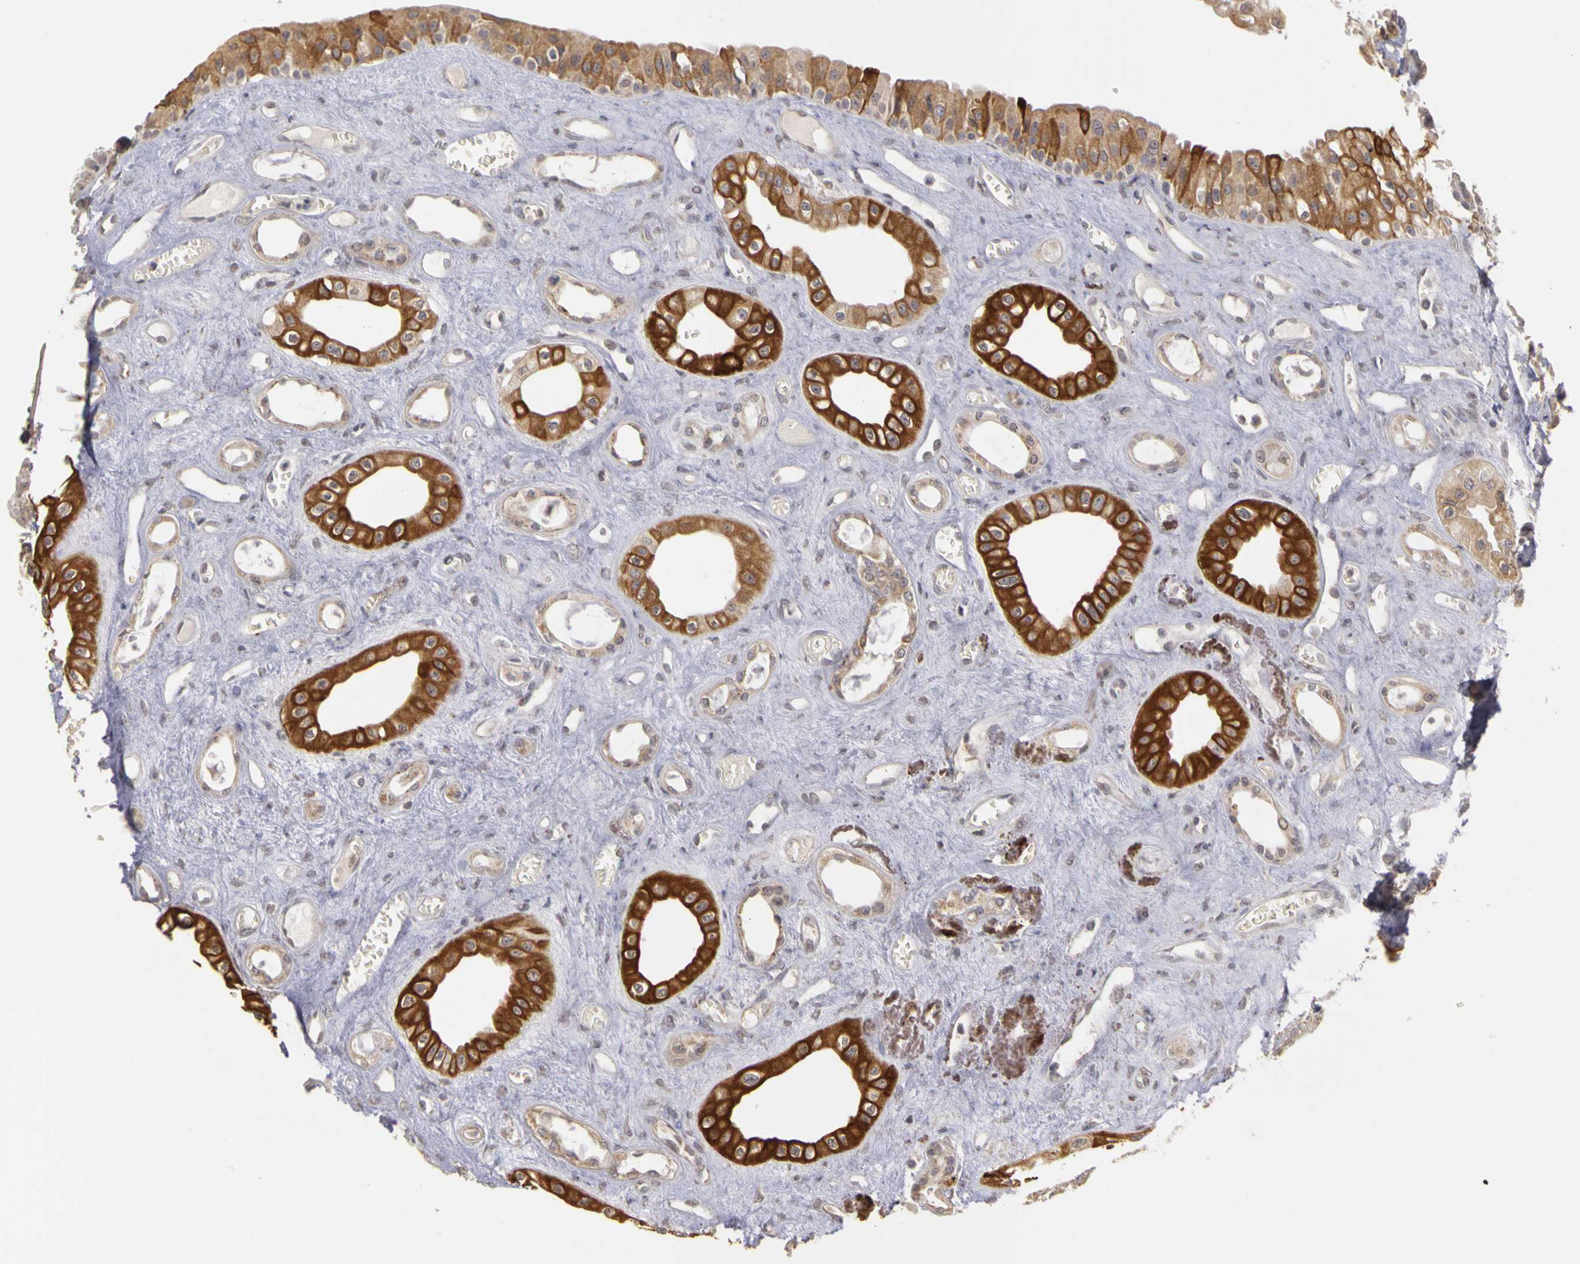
{"staining": {"intensity": "moderate", "quantity": "25%-75%", "location": "cytoplasmic/membranous"}, "tissue": "urinary bladder", "cell_type": "Urothelial cells", "image_type": "normal", "snomed": [{"axis": "morphology", "description": "Normal tissue, NOS"}, {"axis": "topography", "description": "Kidney"}, {"axis": "topography", "description": "Urinary bladder"}], "caption": "Human urinary bladder stained with a brown dye displays moderate cytoplasmic/membranous positive staining in about 25%-75% of urothelial cells.", "gene": "FRMD7", "patient": {"sex": "male", "age": 67}}